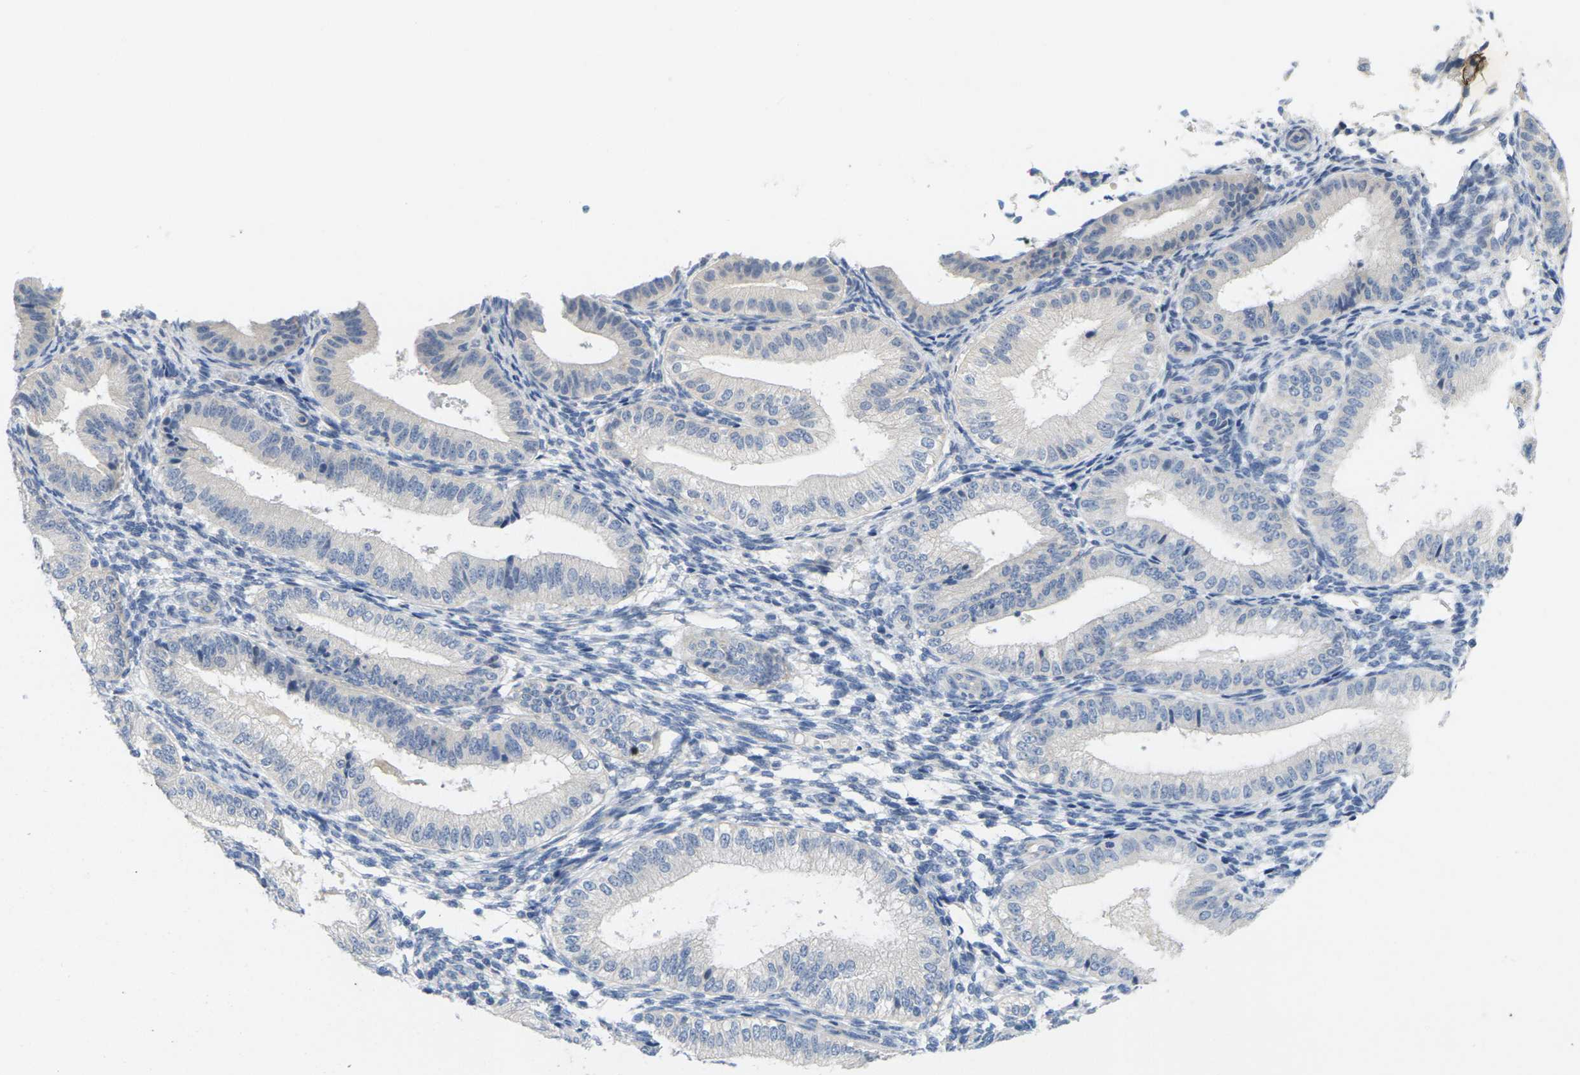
{"staining": {"intensity": "negative", "quantity": "none", "location": "none"}, "tissue": "endometrium", "cell_type": "Cells in endometrial stroma", "image_type": "normal", "snomed": [{"axis": "morphology", "description": "Normal tissue, NOS"}, {"axis": "topography", "description": "Endometrium"}], "caption": "Benign endometrium was stained to show a protein in brown. There is no significant positivity in cells in endometrial stroma. (DAB immunohistochemistry, high magnification).", "gene": "TNNI3", "patient": {"sex": "female", "age": 39}}